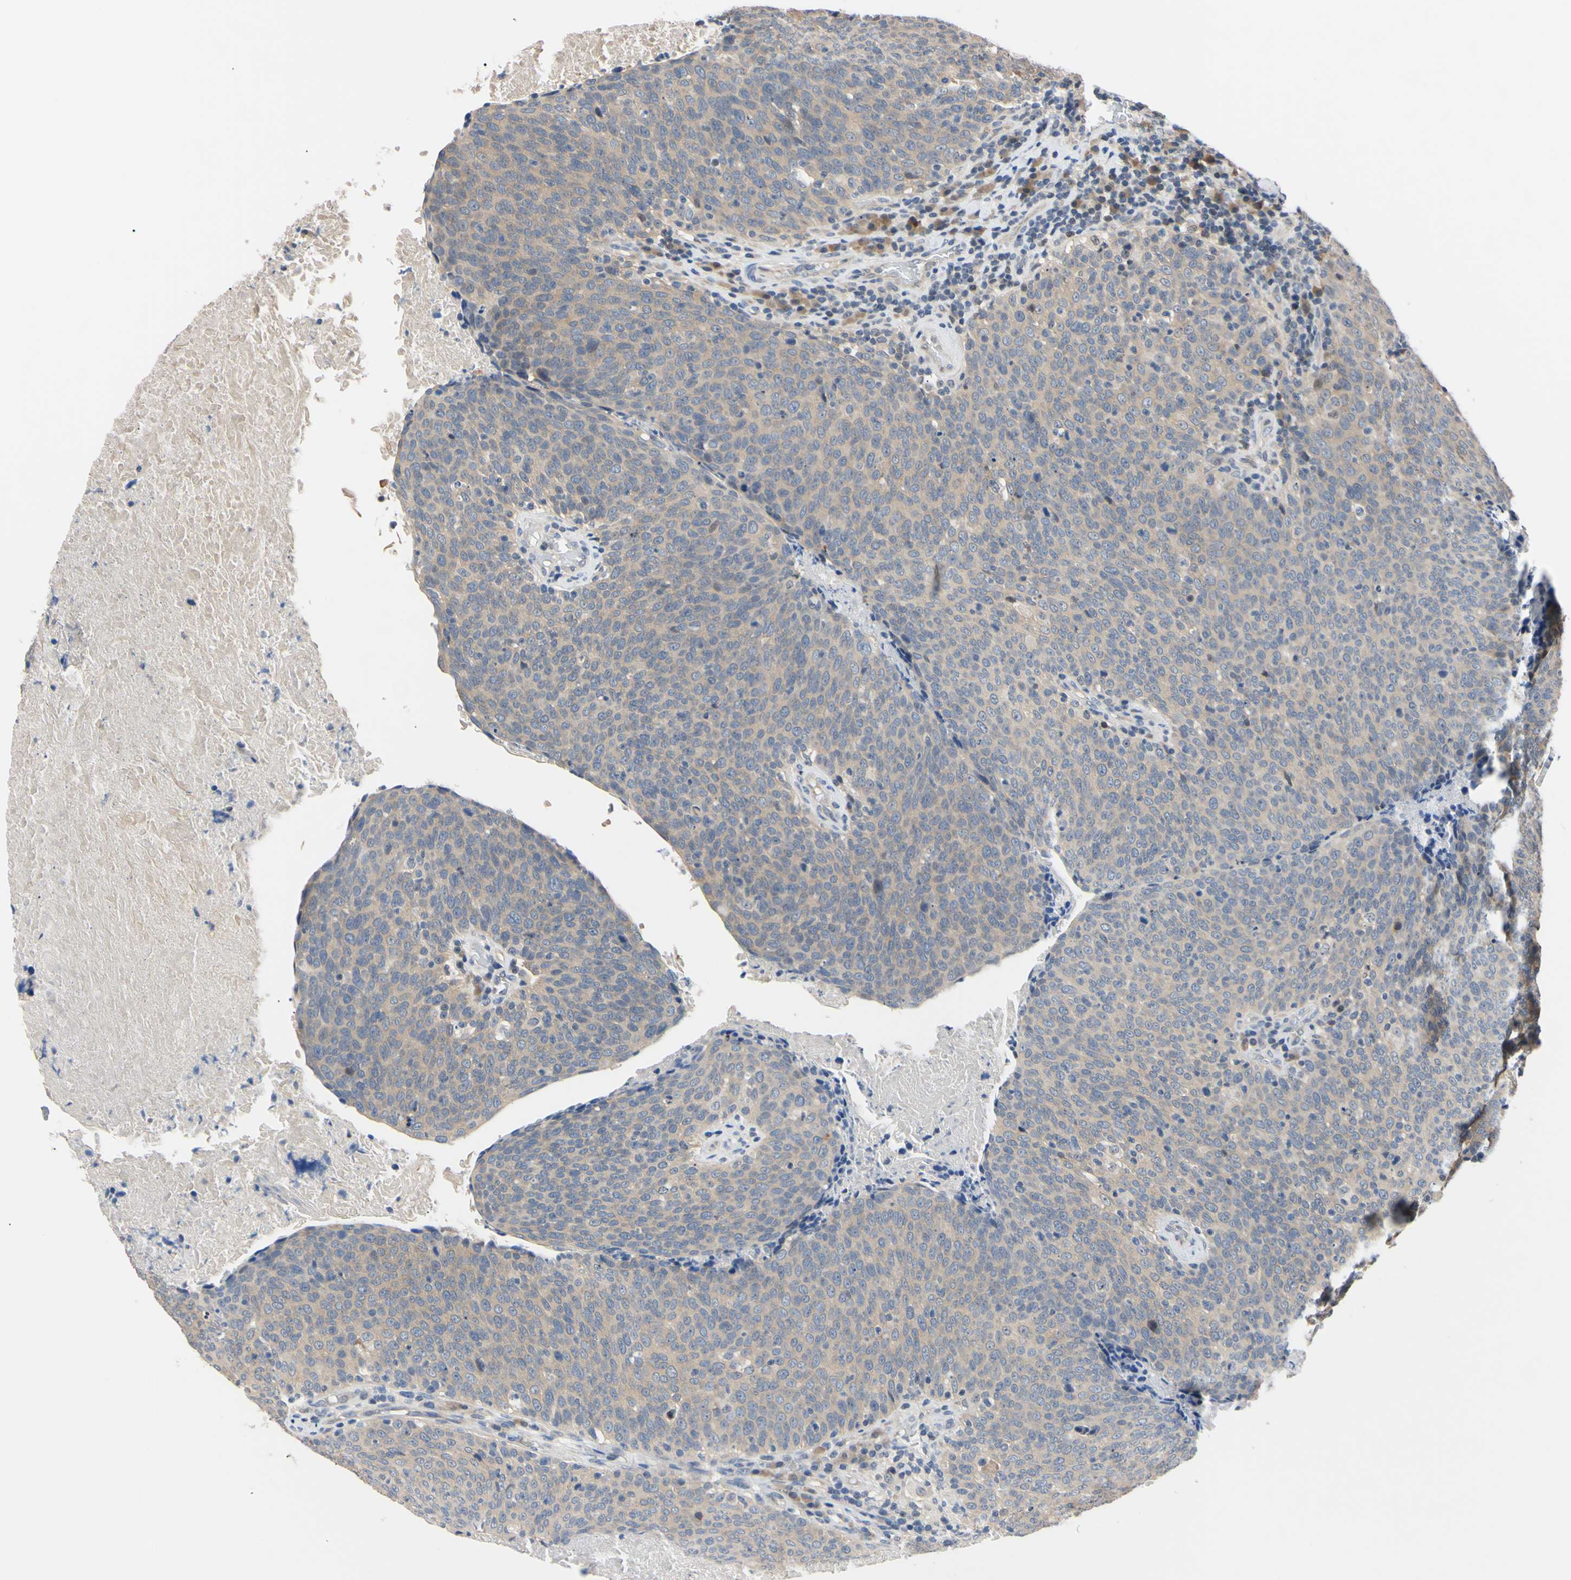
{"staining": {"intensity": "weak", "quantity": ">75%", "location": "cytoplasmic/membranous"}, "tissue": "head and neck cancer", "cell_type": "Tumor cells", "image_type": "cancer", "snomed": [{"axis": "morphology", "description": "Squamous cell carcinoma, NOS"}, {"axis": "morphology", "description": "Squamous cell carcinoma, metastatic, NOS"}, {"axis": "topography", "description": "Lymph node"}, {"axis": "topography", "description": "Head-Neck"}], "caption": "Protein analysis of metastatic squamous cell carcinoma (head and neck) tissue demonstrates weak cytoplasmic/membranous staining in approximately >75% of tumor cells.", "gene": "RARS1", "patient": {"sex": "male", "age": 62}}